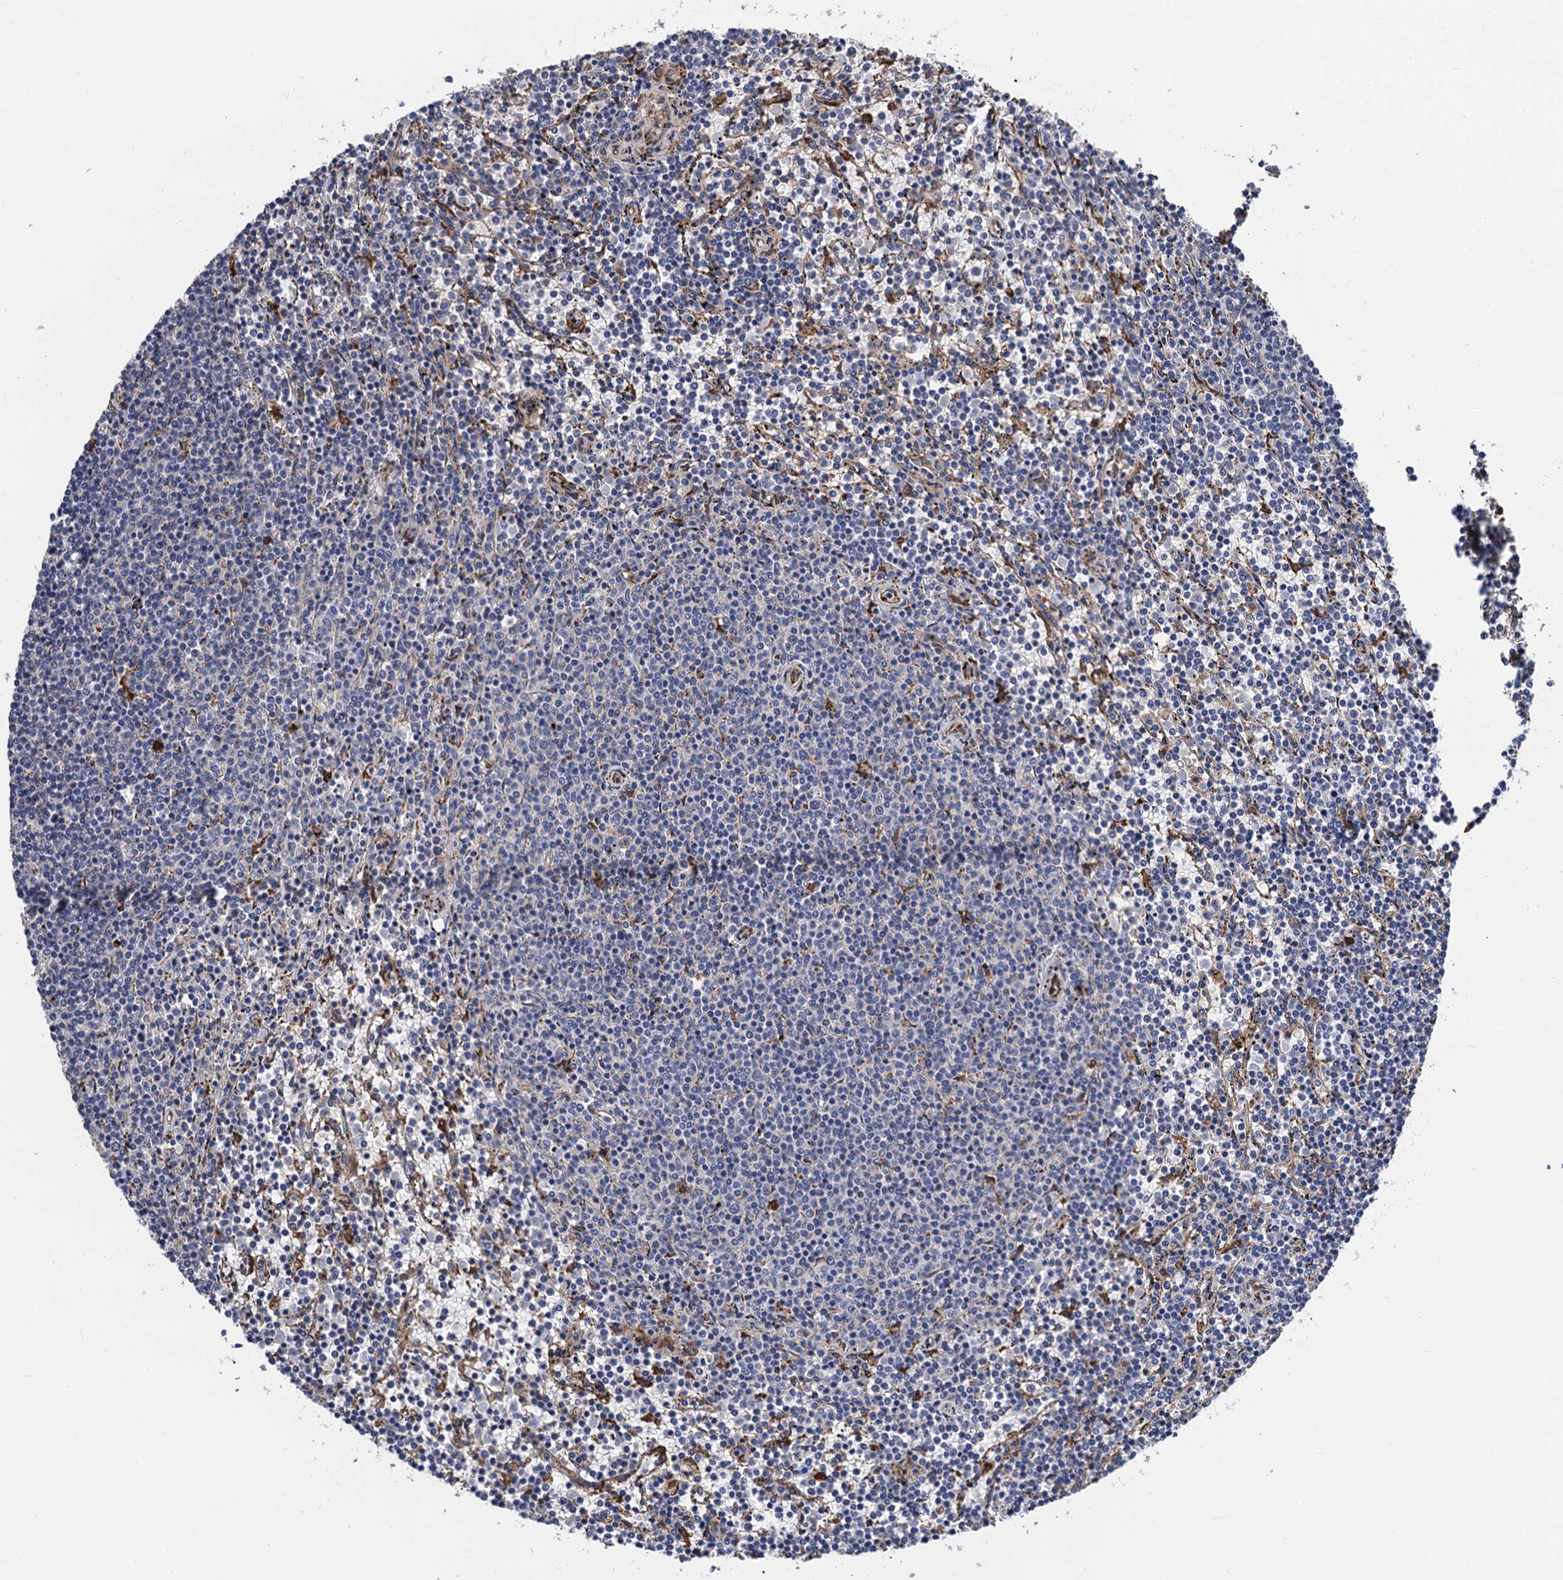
{"staining": {"intensity": "negative", "quantity": "none", "location": "none"}, "tissue": "lymphoma", "cell_type": "Tumor cells", "image_type": "cancer", "snomed": [{"axis": "morphology", "description": "Malignant lymphoma, non-Hodgkin's type, Low grade"}, {"axis": "topography", "description": "Spleen"}], "caption": "The immunohistochemistry image has no significant expression in tumor cells of lymphoma tissue. (DAB immunohistochemistry, high magnification).", "gene": "CNNM1", "patient": {"sex": "female", "age": 50}}